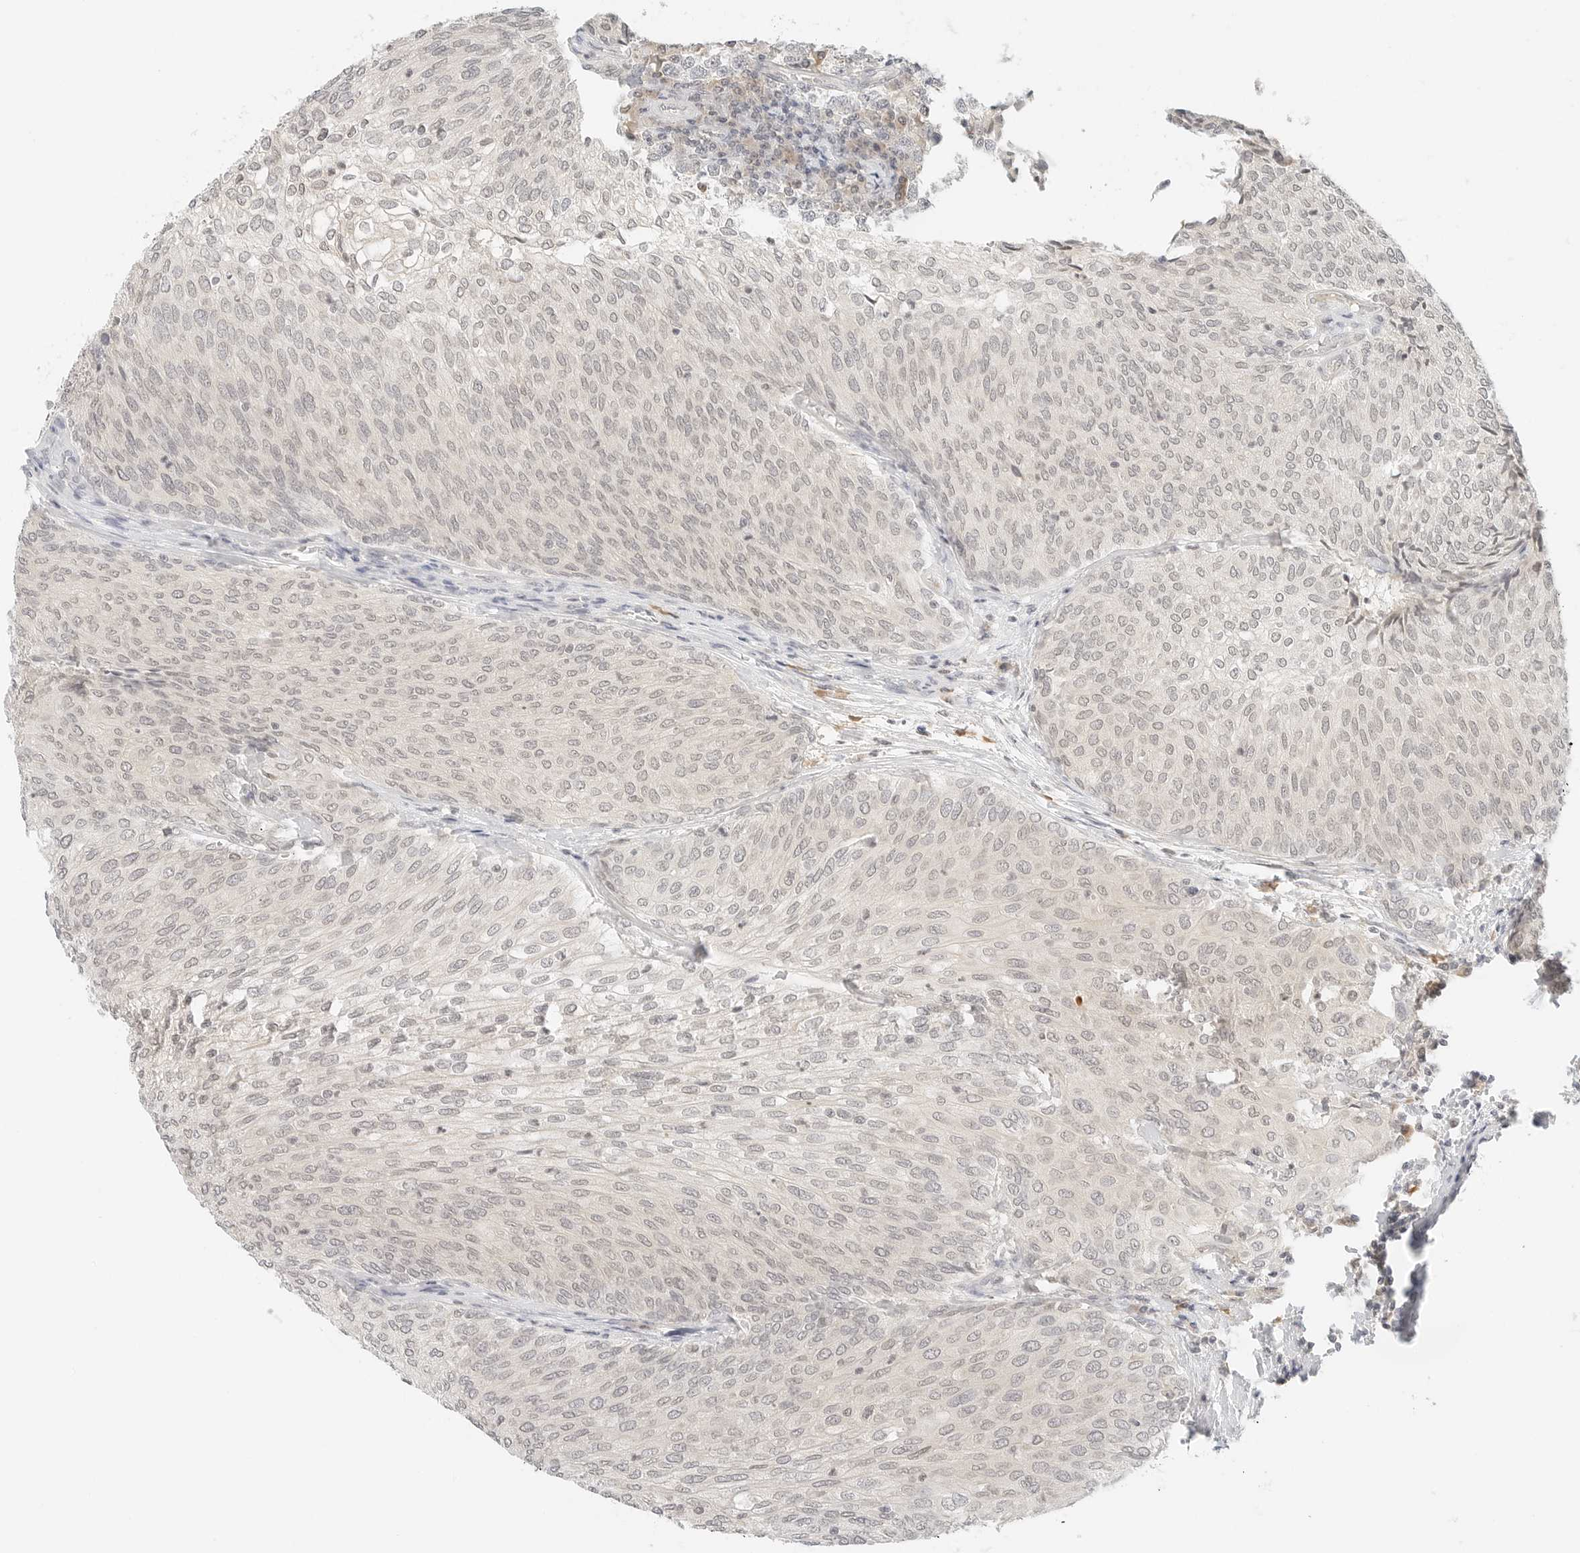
{"staining": {"intensity": "weak", "quantity": ">75%", "location": "nuclear"}, "tissue": "urothelial cancer", "cell_type": "Tumor cells", "image_type": "cancer", "snomed": [{"axis": "morphology", "description": "Urothelial carcinoma, Low grade"}, {"axis": "topography", "description": "Urinary bladder"}], "caption": "Protein analysis of urothelial cancer tissue displays weak nuclear positivity in about >75% of tumor cells.", "gene": "NEO1", "patient": {"sex": "female", "age": 79}}